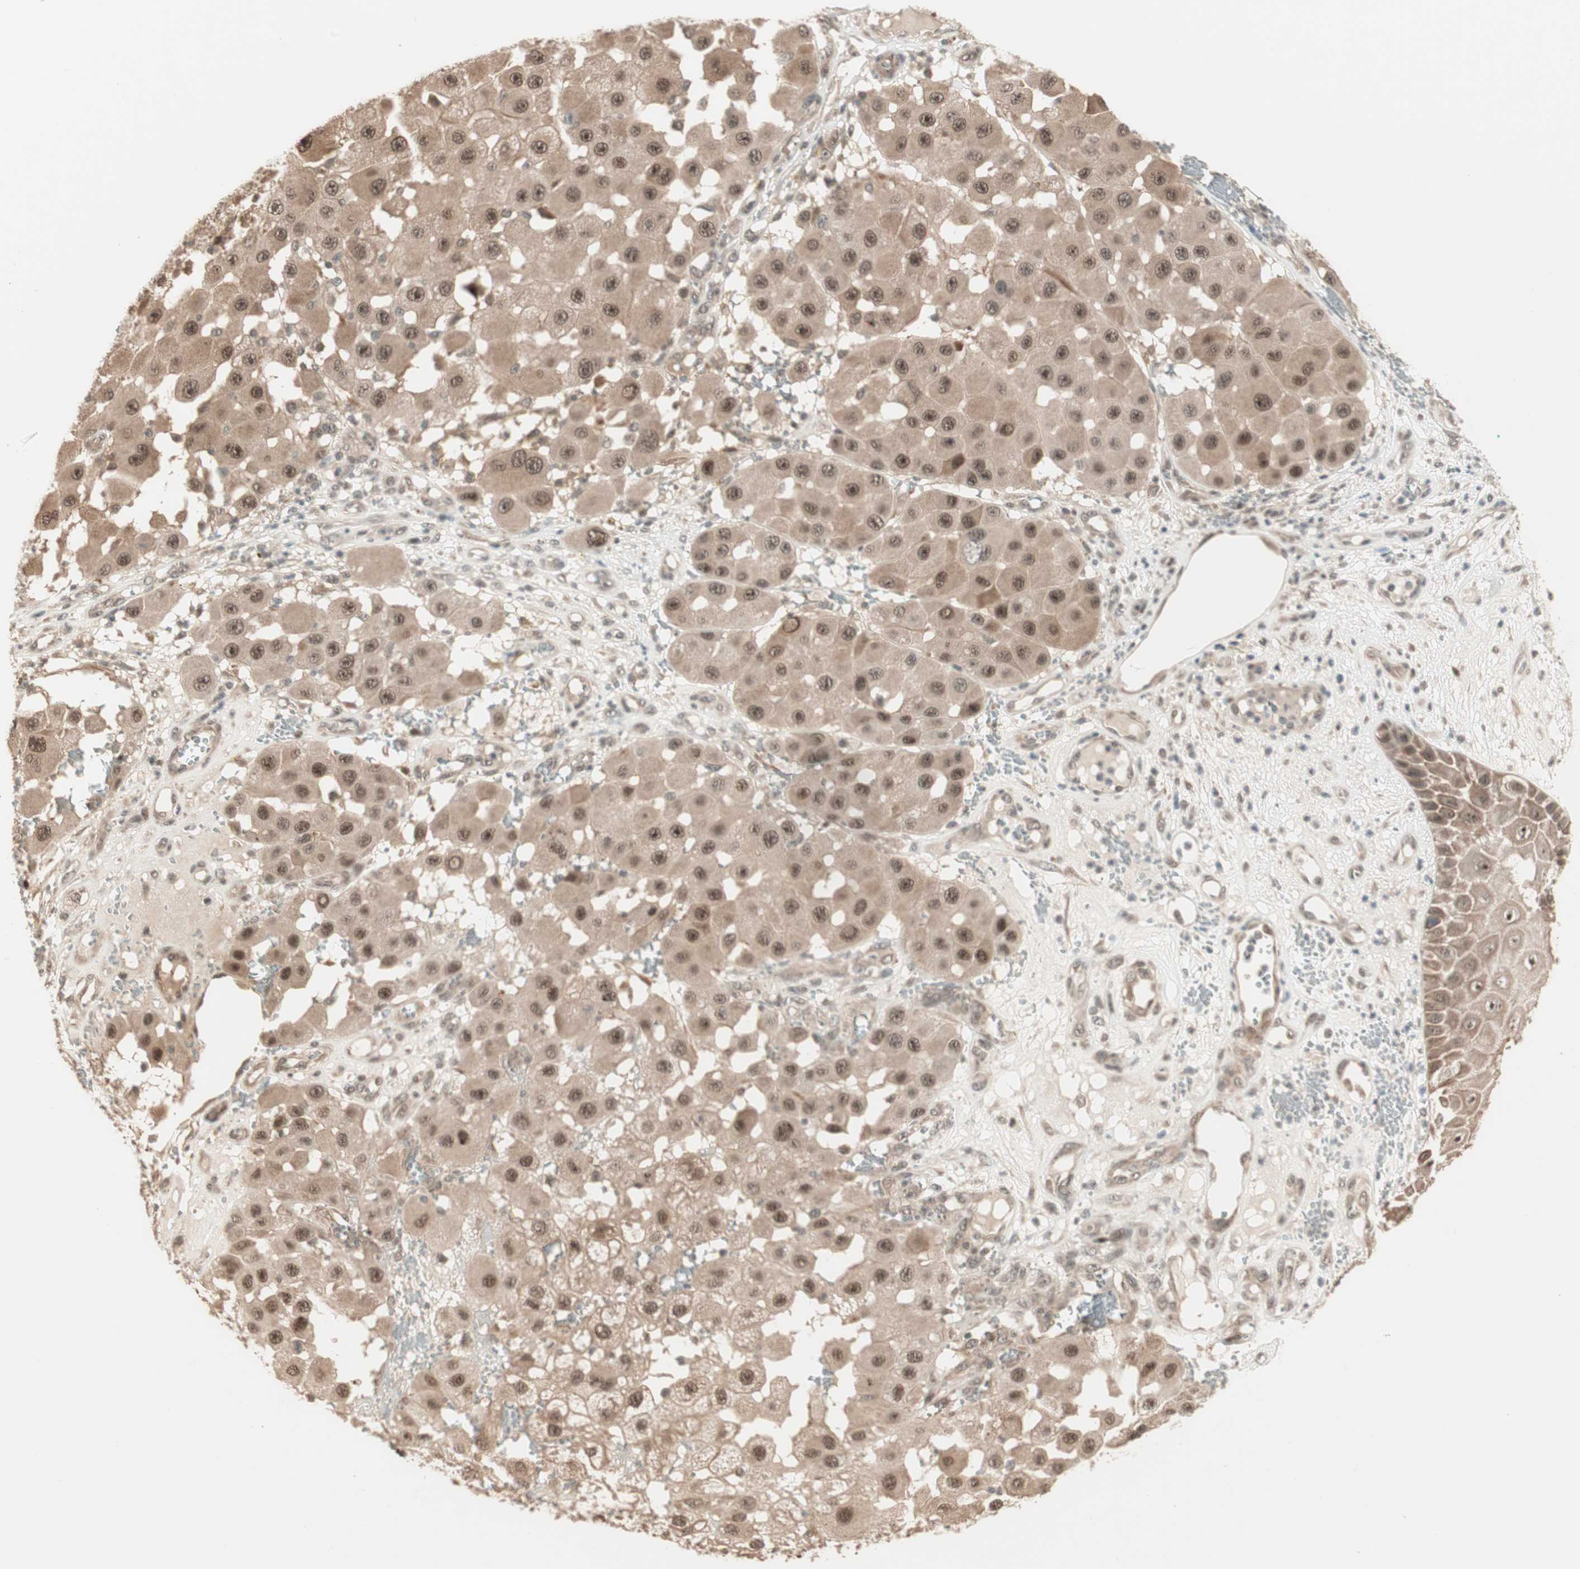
{"staining": {"intensity": "moderate", "quantity": ">75%", "location": "cytoplasmic/membranous,nuclear"}, "tissue": "melanoma", "cell_type": "Tumor cells", "image_type": "cancer", "snomed": [{"axis": "morphology", "description": "Malignant melanoma, NOS"}, {"axis": "topography", "description": "Skin"}], "caption": "Human malignant melanoma stained with a brown dye exhibits moderate cytoplasmic/membranous and nuclear positive positivity in about >75% of tumor cells.", "gene": "ZSCAN31", "patient": {"sex": "female", "age": 81}}